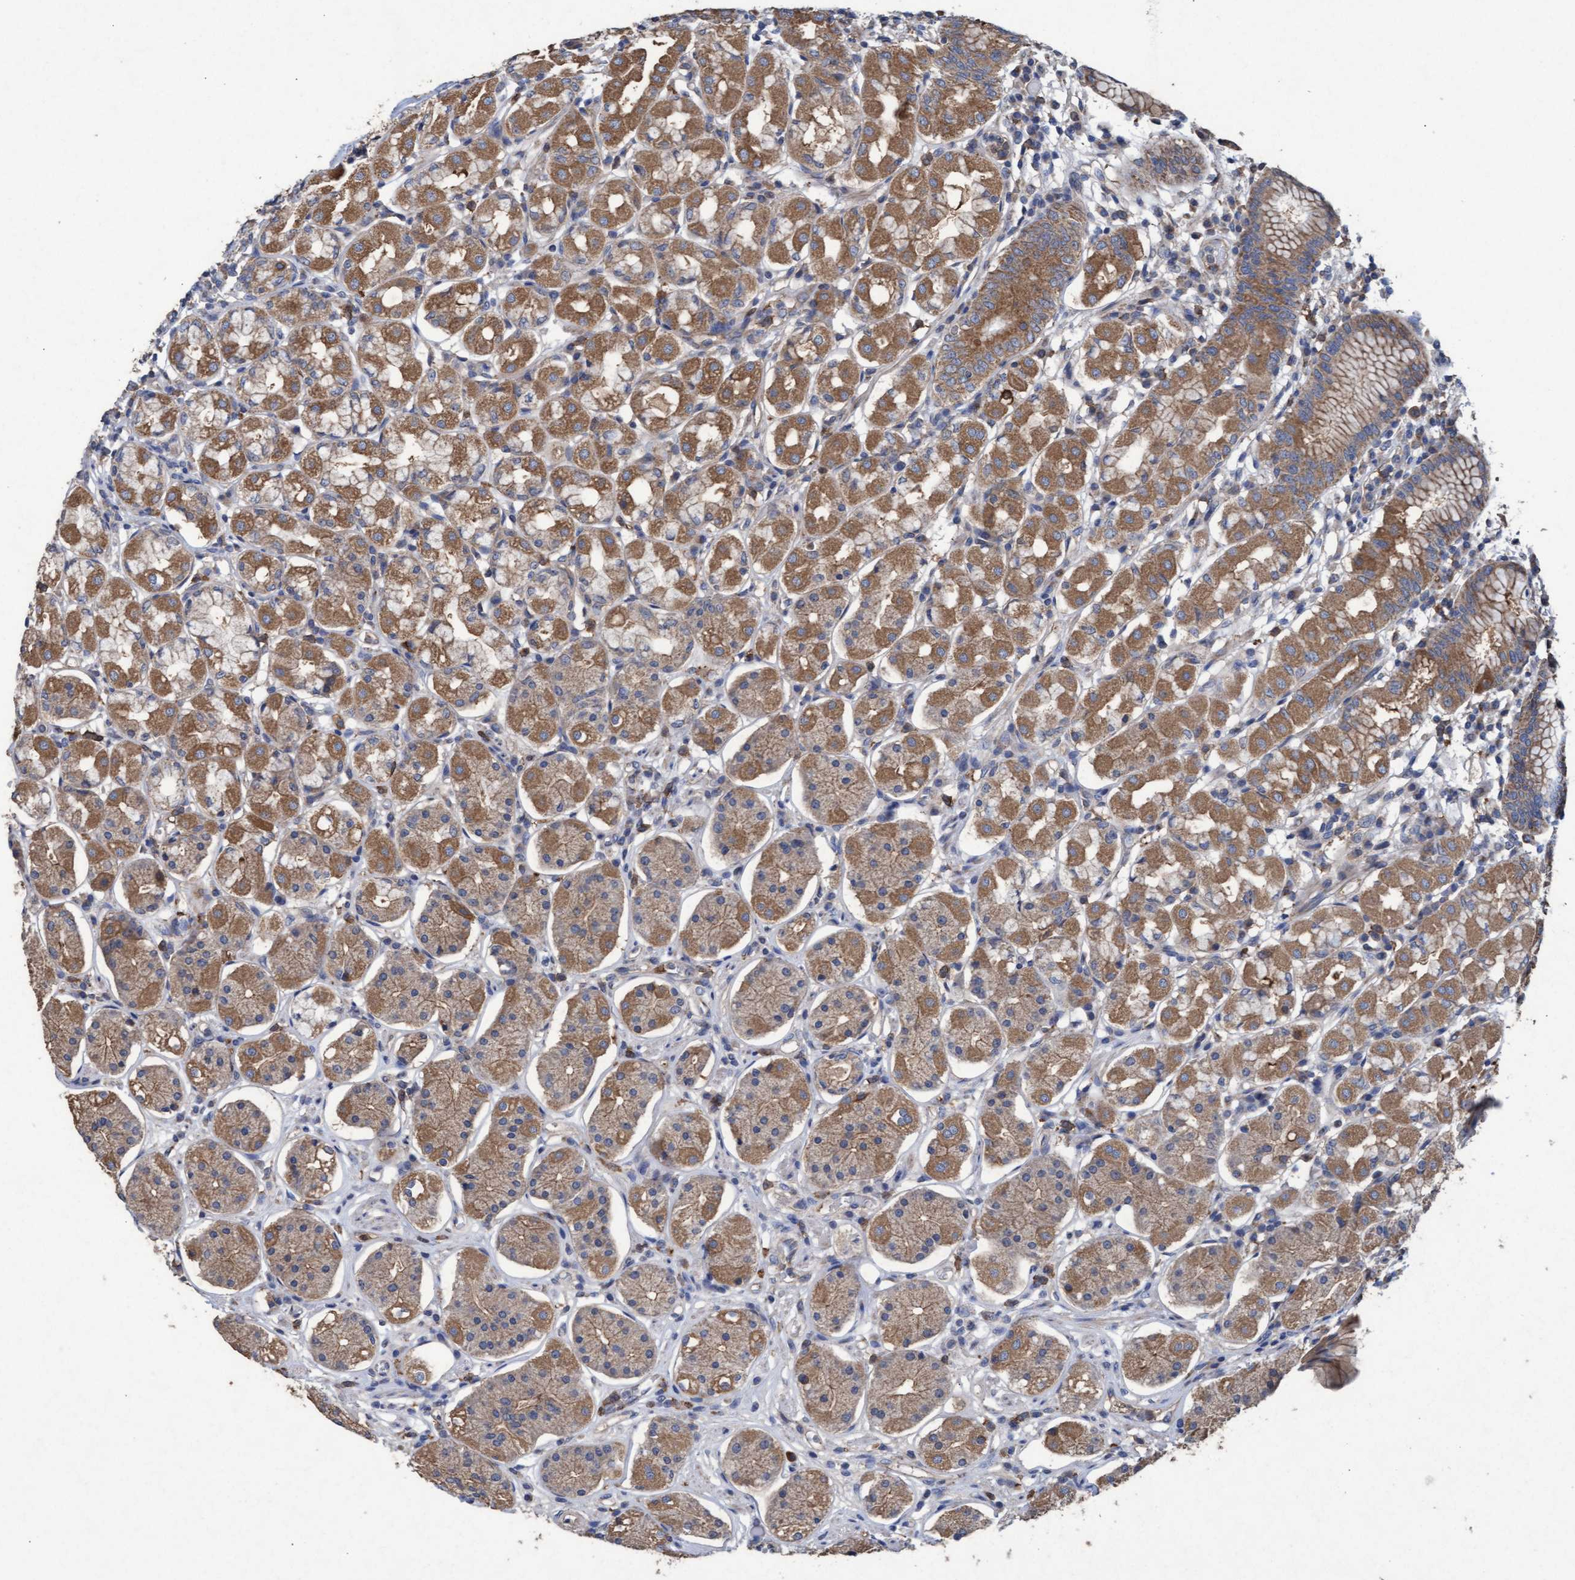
{"staining": {"intensity": "moderate", "quantity": ">75%", "location": "cytoplasmic/membranous"}, "tissue": "stomach", "cell_type": "Glandular cells", "image_type": "normal", "snomed": [{"axis": "morphology", "description": "Normal tissue, NOS"}, {"axis": "topography", "description": "Stomach"}, {"axis": "topography", "description": "Stomach, lower"}], "caption": "Immunohistochemical staining of unremarkable stomach shows moderate cytoplasmic/membranous protein expression in about >75% of glandular cells. (Brightfield microscopy of DAB IHC at high magnification).", "gene": "MRPL38", "patient": {"sex": "female", "age": 56}}